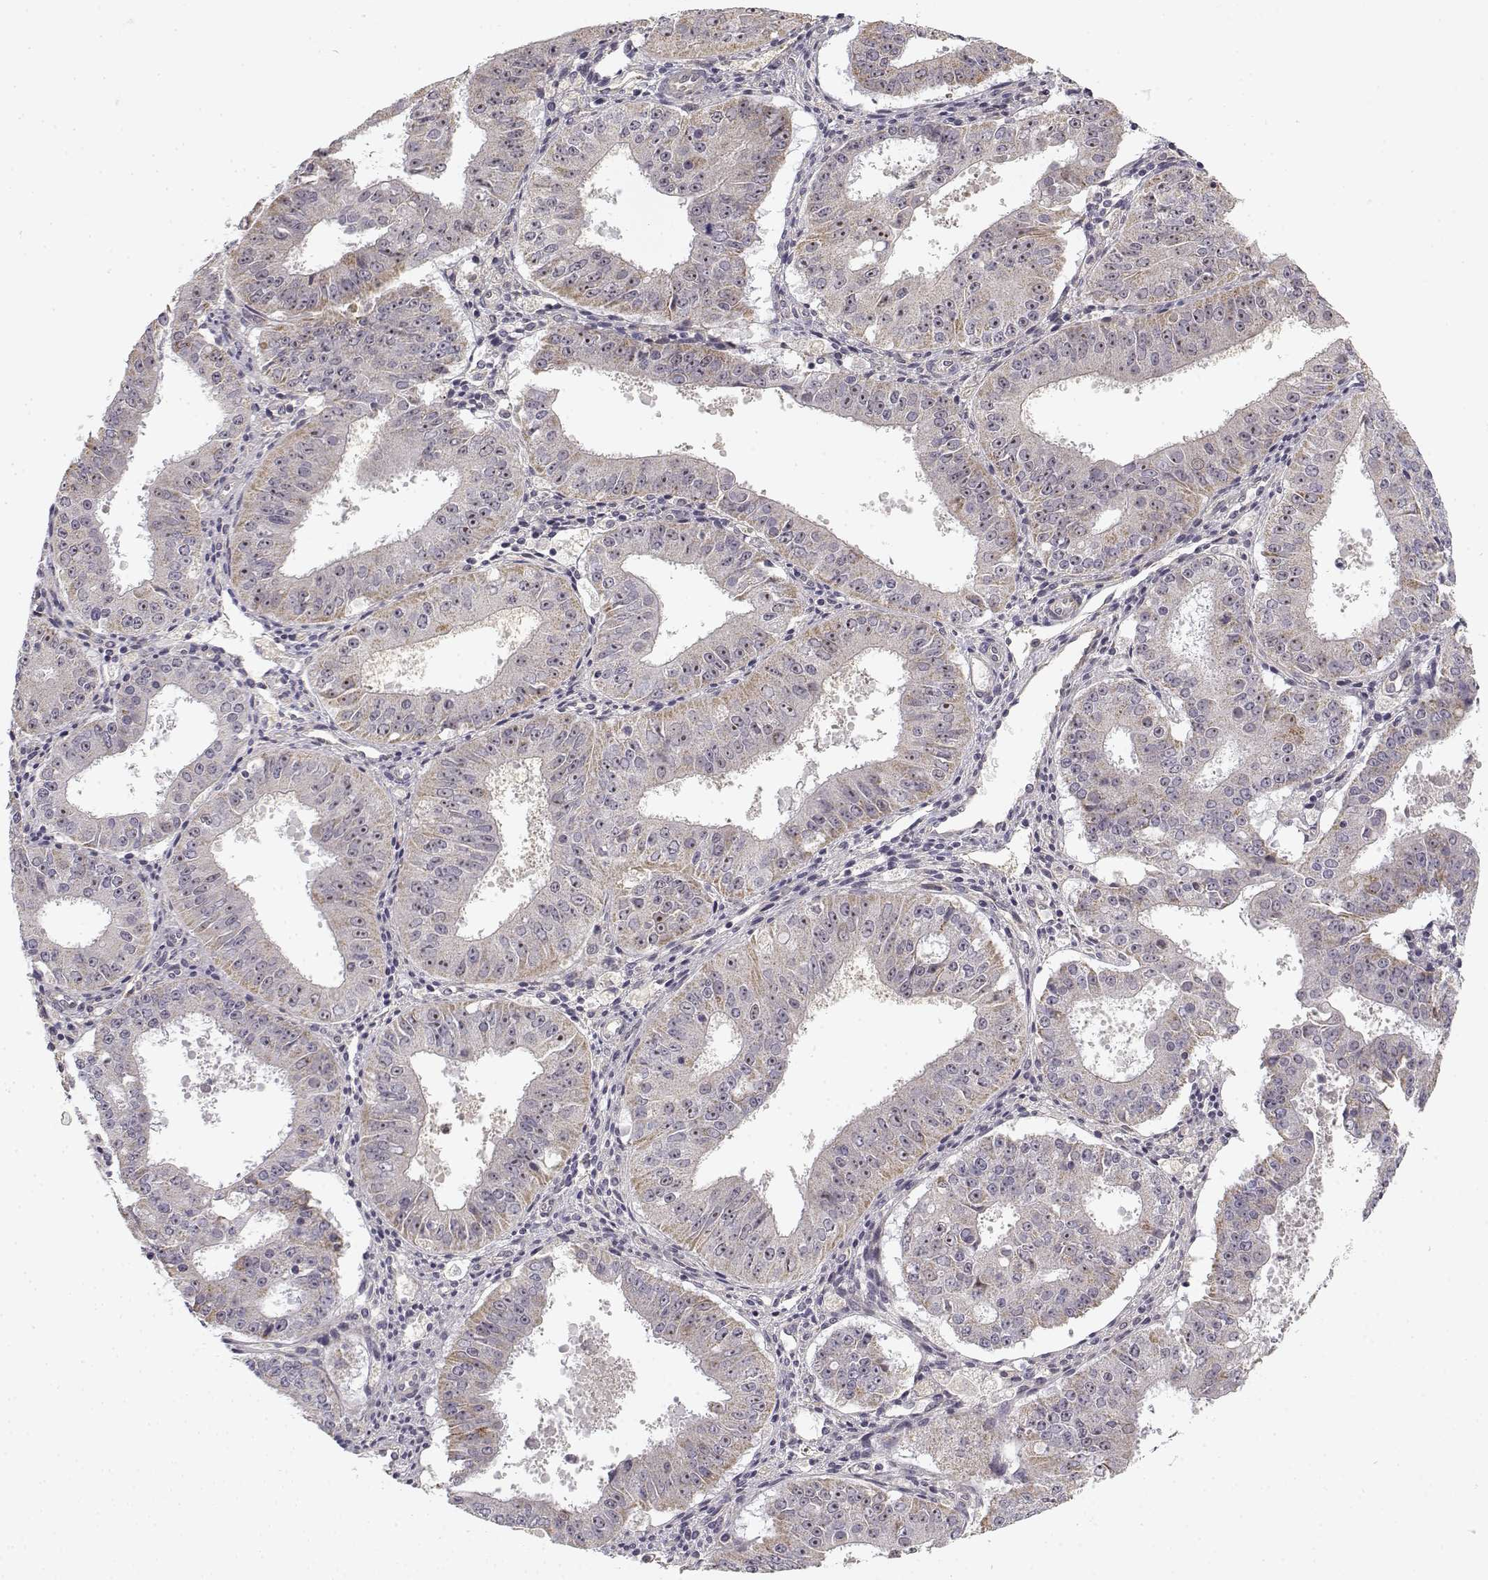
{"staining": {"intensity": "weak", "quantity": ">75%", "location": "cytoplasmic/membranous,nuclear"}, "tissue": "ovarian cancer", "cell_type": "Tumor cells", "image_type": "cancer", "snomed": [{"axis": "morphology", "description": "Carcinoma, endometroid"}, {"axis": "topography", "description": "Ovary"}], "caption": "Immunohistochemistry (IHC) of human endometroid carcinoma (ovarian) shows low levels of weak cytoplasmic/membranous and nuclear expression in about >75% of tumor cells.", "gene": "MED12L", "patient": {"sex": "female", "age": 42}}